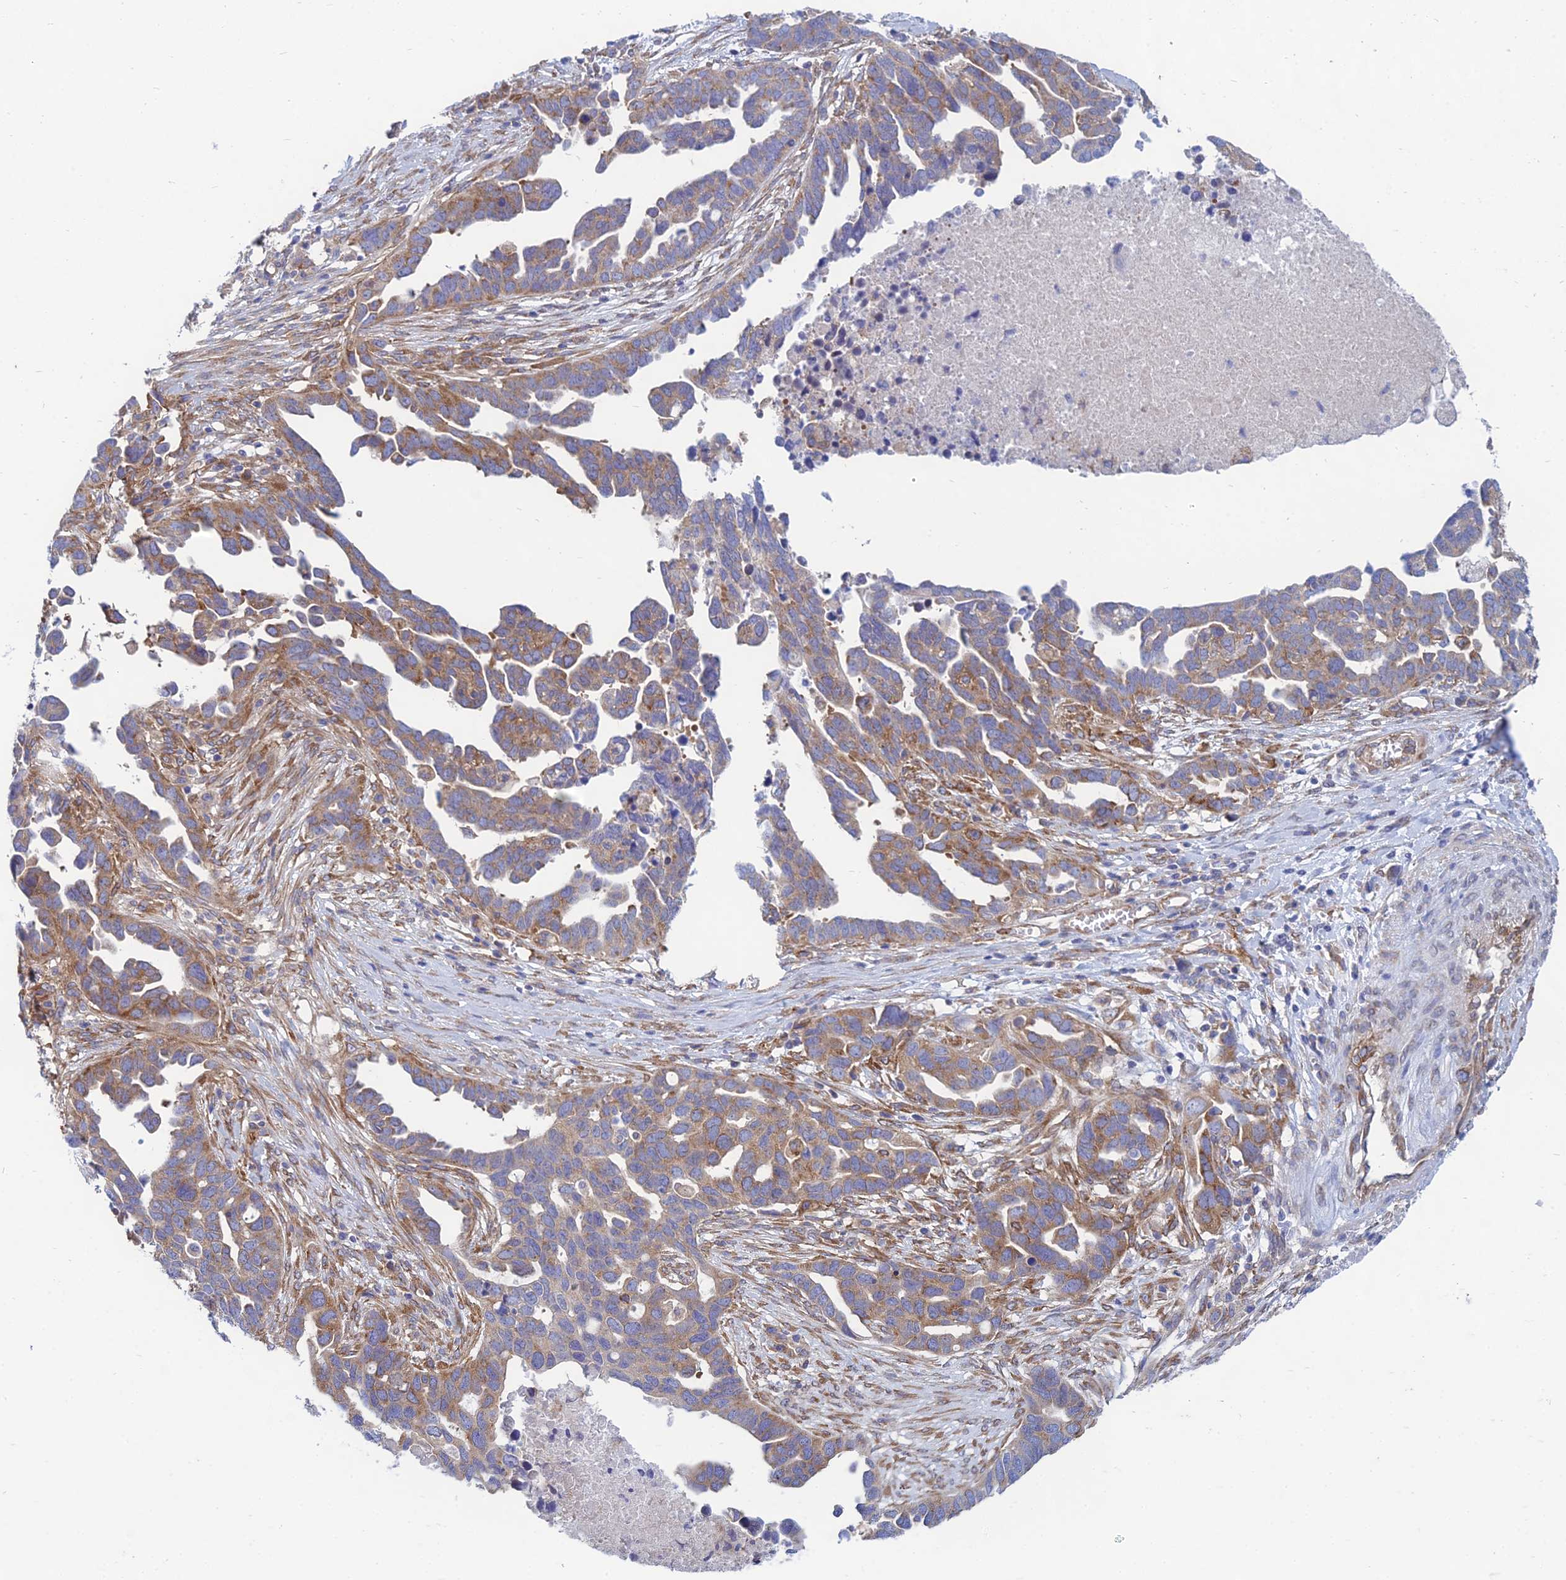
{"staining": {"intensity": "moderate", "quantity": ">75%", "location": "cytoplasmic/membranous"}, "tissue": "ovarian cancer", "cell_type": "Tumor cells", "image_type": "cancer", "snomed": [{"axis": "morphology", "description": "Cystadenocarcinoma, serous, NOS"}, {"axis": "topography", "description": "Ovary"}], "caption": "Protein expression analysis of ovarian cancer (serous cystadenocarcinoma) reveals moderate cytoplasmic/membranous positivity in about >75% of tumor cells.", "gene": "TXLNA", "patient": {"sex": "female", "age": 54}}